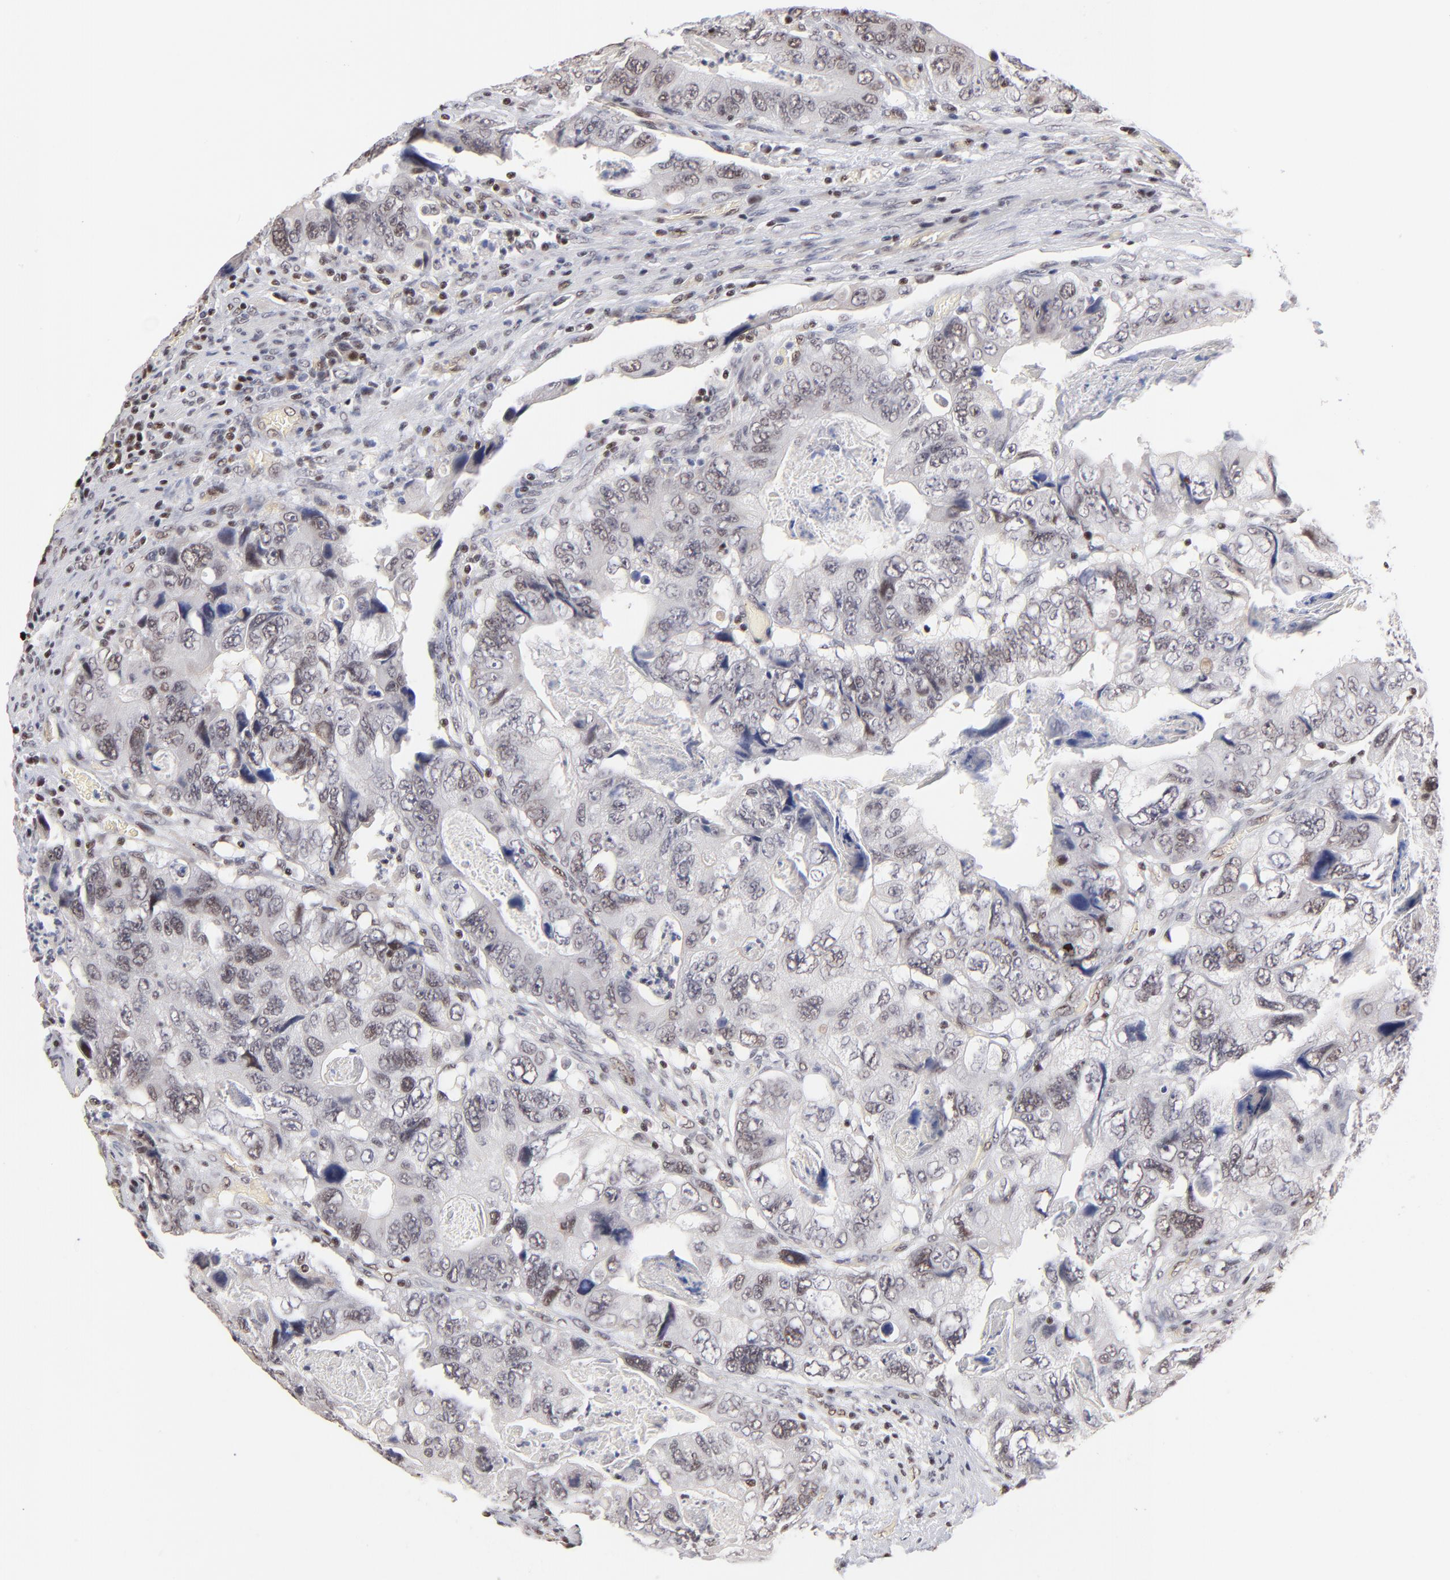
{"staining": {"intensity": "weak", "quantity": "<25%", "location": "nuclear"}, "tissue": "colorectal cancer", "cell_type": "Tumor cells", "image_type": "cancer", "snomed": [{"axis": "morphology", "description": "Adenocarcinoma, NOS"}, {"axis": "topography", "description": "Rectum"}], "caption": "High power microscopy micrograph of an IHC histopathology image of colorectal cancer, revealing no significant expression in tumor cells.", "gene": "GABPA", "patient": {"sex": "female", "age": 82}}